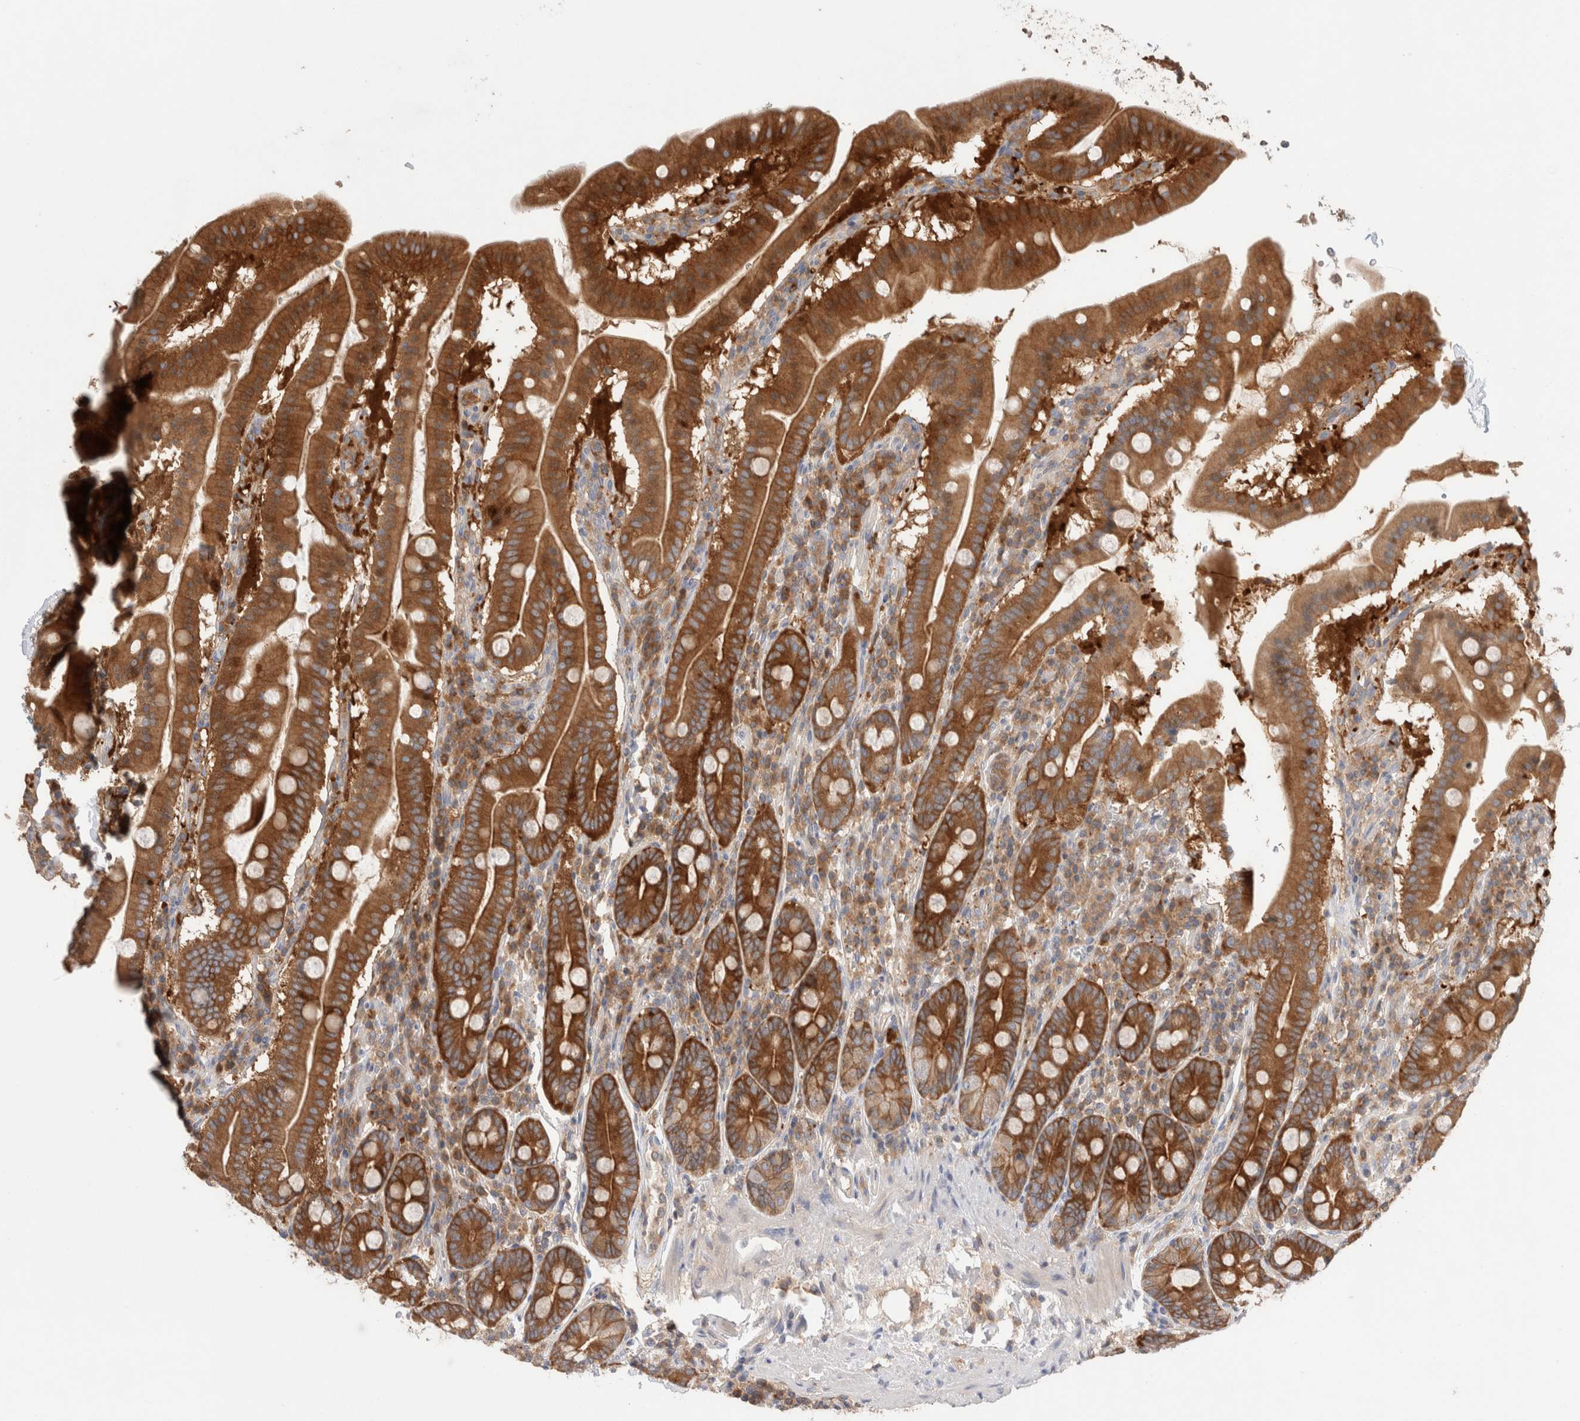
{"staining": {"intensity": "strong", "quantity": ">75%", "location": "cytoplasmic/membranous"}, "tissue": "duodenum", "cell_type": "Glandular cells", "image_type": "normal", "snomed": [{"axis": "morphology", "description": "Normal tissue, NOS"}, {"axis": "morphology", "description": "Adenocarcinoma, NOS"}, {"axis": "topography", "description": "Pancreas"}, {"axis": "topography", "description": "Duodenum"}], "caption": "Approximately >75% of glandular cells in benign duodenum reveal strong cytoplasmic/membranous protein staining as visualized by brown immunohistochemical staining.", "gene": "KLHL14", "patient": {"sex": "male", "age": 50}}